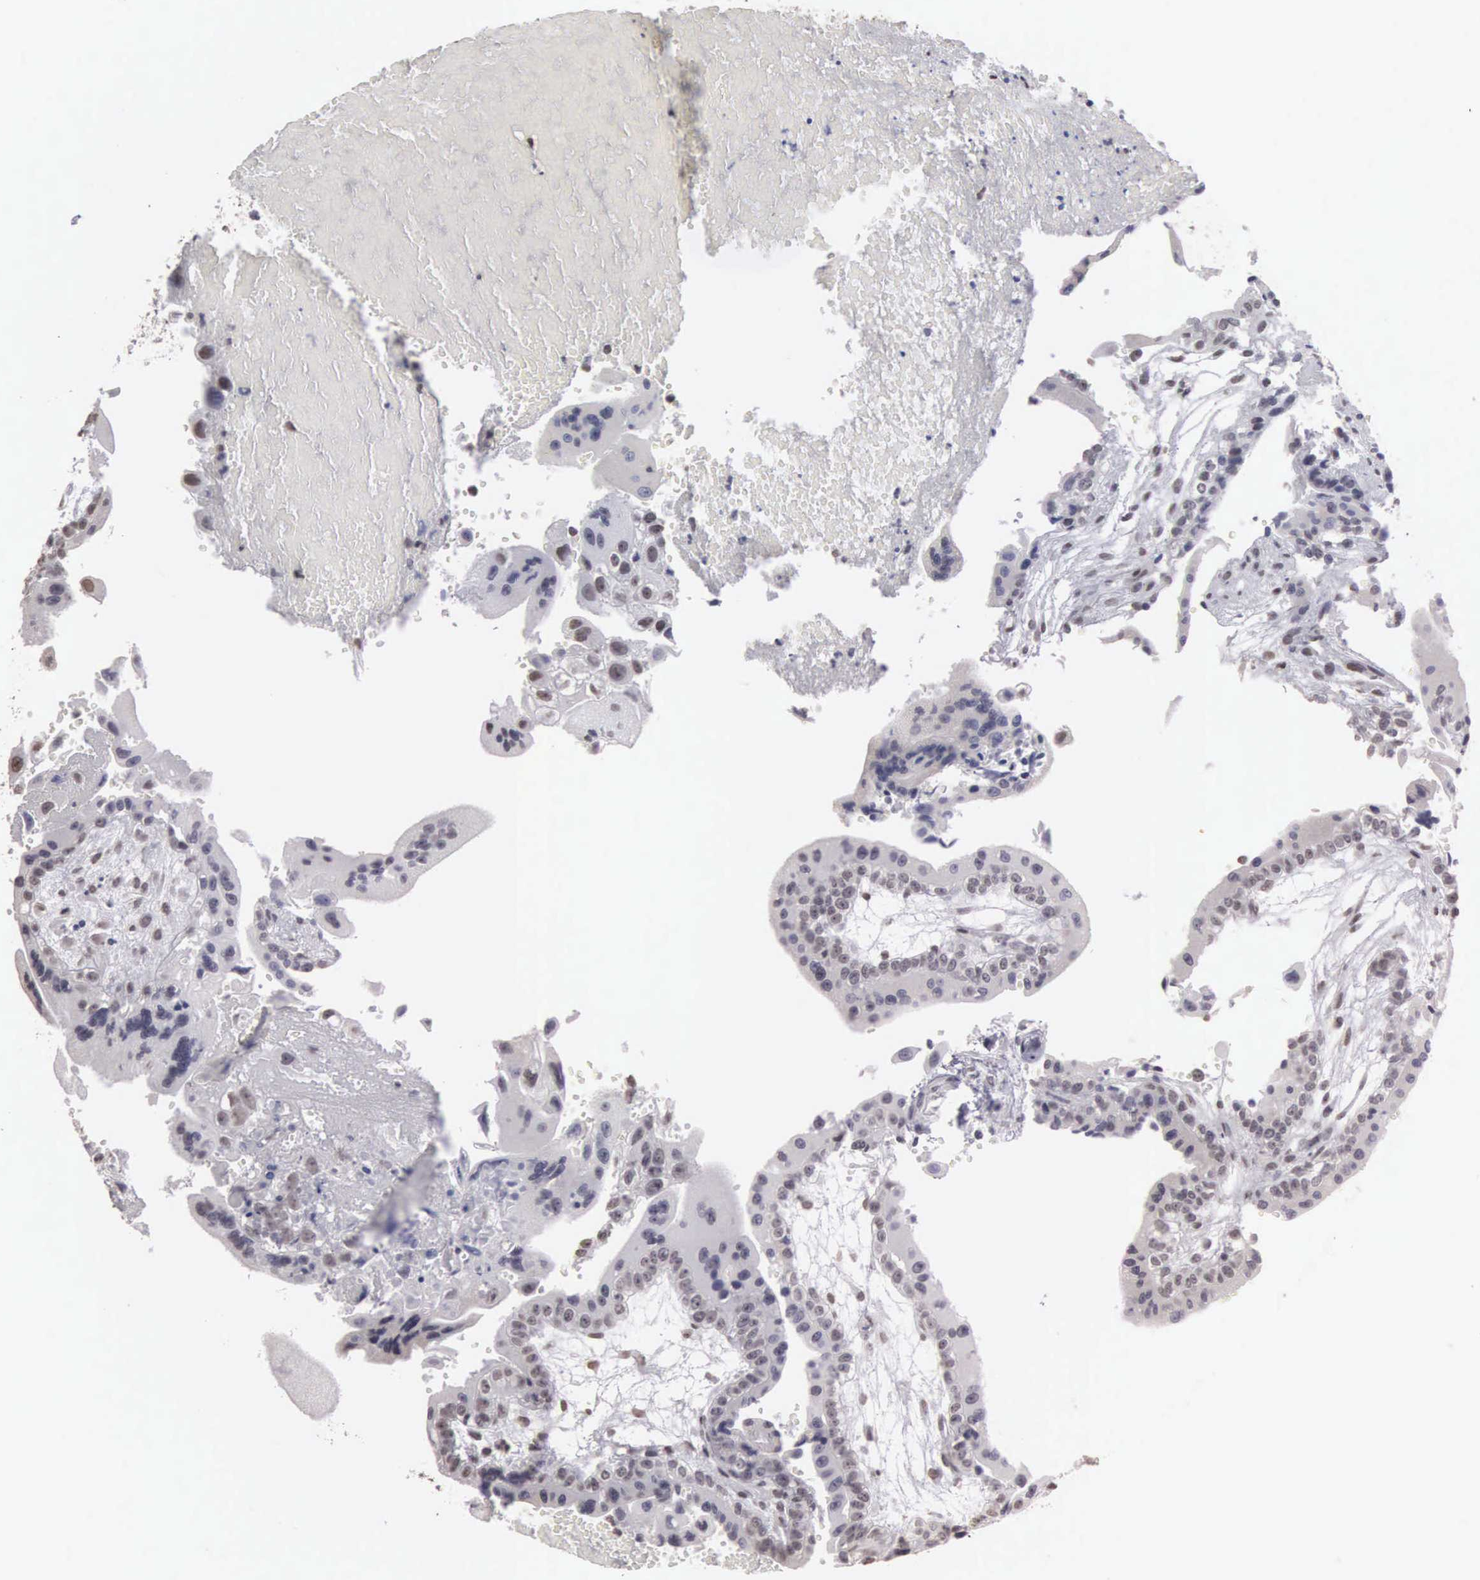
{"staining": {"intensity": "weak", "quantity": ">75%", "location": "nuclear"}, "tissue": "placenta", "cell_type": "Decidual cells", "image_type": "normal", "snomed": [{"axis": "morphology", "description": "Normal tissue, NOS"}, {"axis": "topography", "description": "Placenta"}], "caption": "The micrograph shows immunohistochemical staining of unremarkable placenta. There is weak nuclear staining is seen in about >75% of decidual cells. The staining was performed using DAB (3,3'-diaminobenzidine) to visualize the protein expression in brown, while the nuclei were stained in blue with hematoxylin (Magnification: 20x).", "gene": "UPB1", "patient": {"sex": "female", "age": 34}}